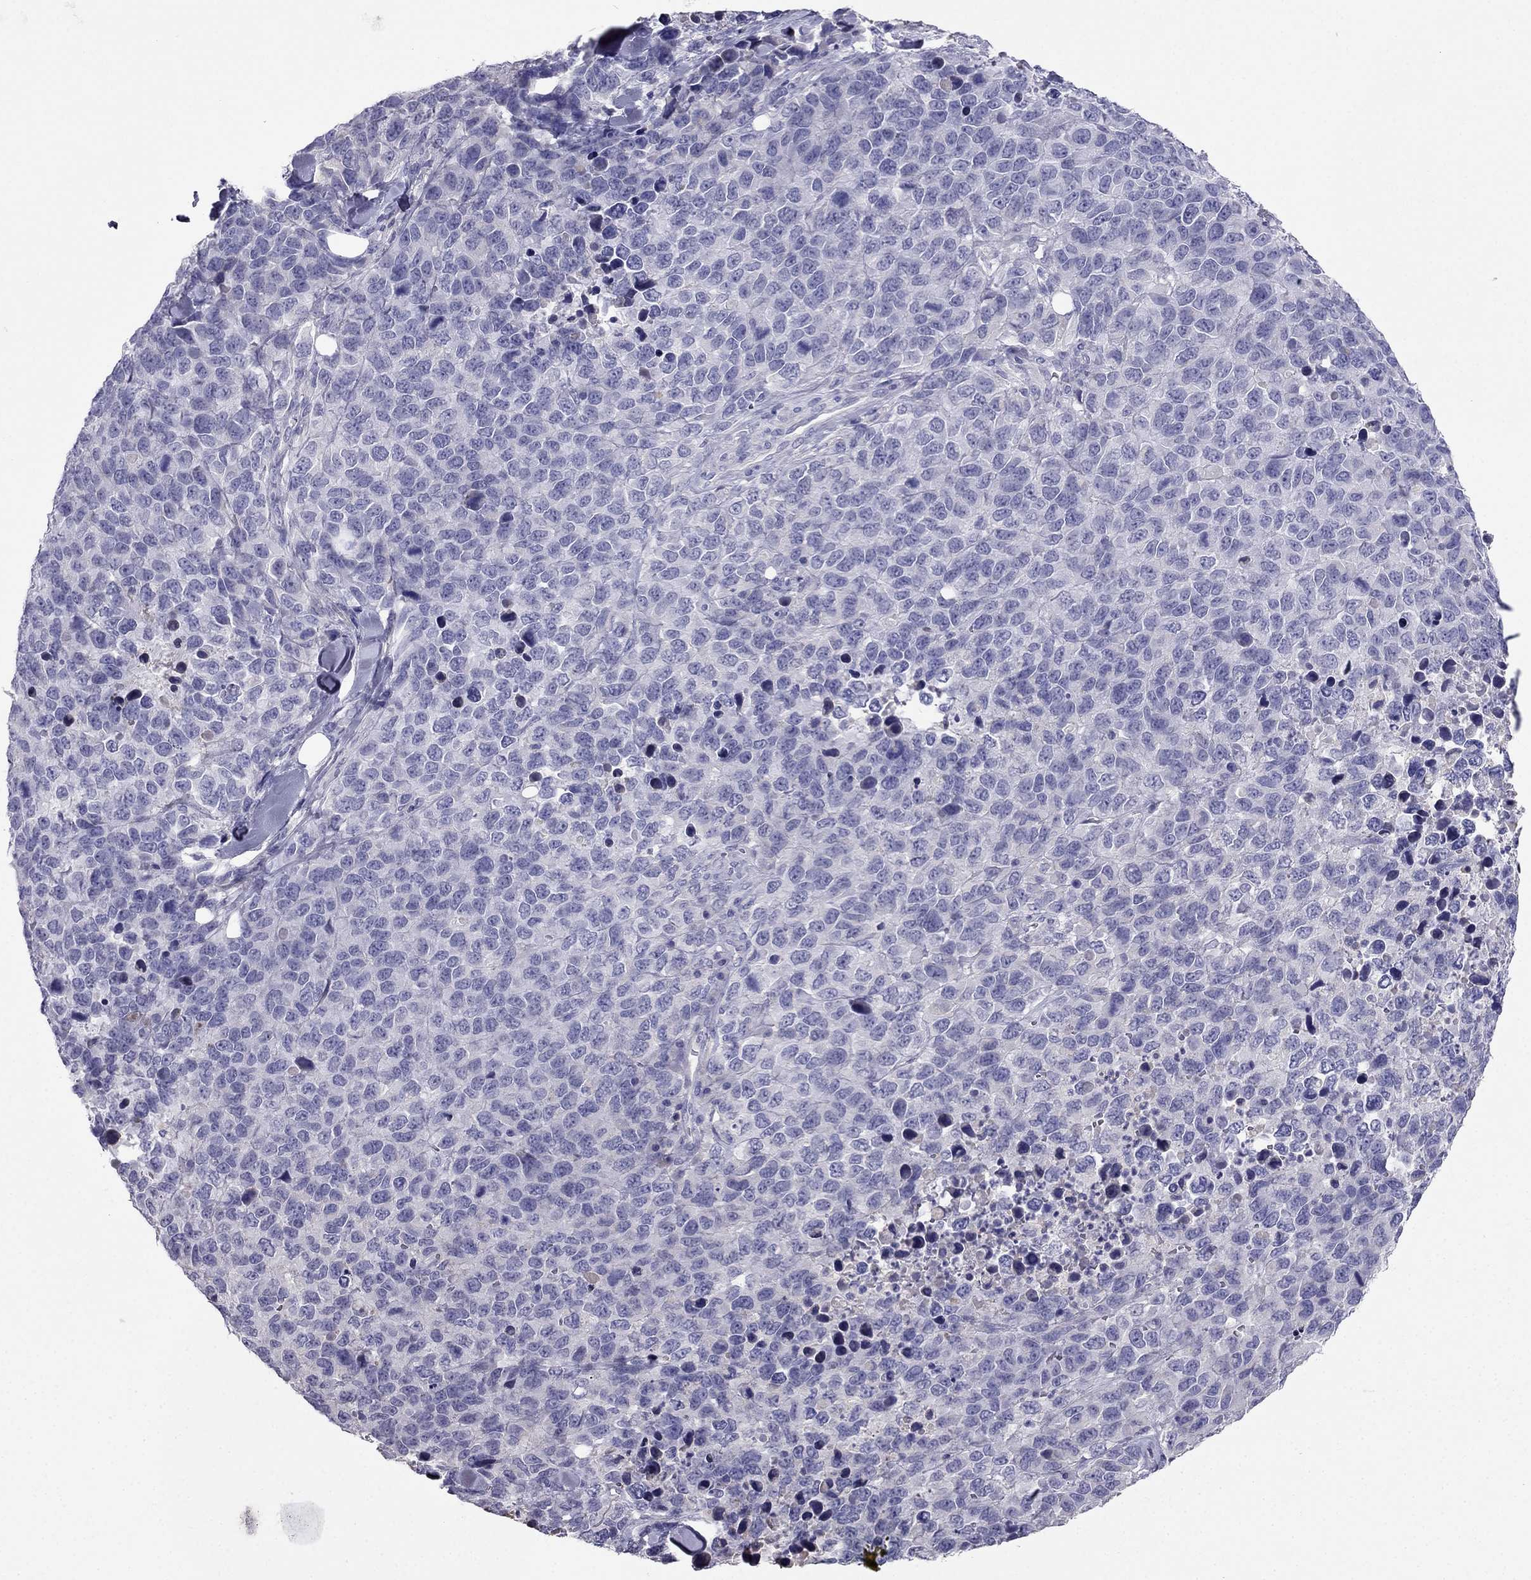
{"staining": {"intensity": "negative", "quantity": "none", "location": "none"}, "tissue": "melanoma", "cell_type": "Tumor cells", "image_type": "cancer", "snomed": [{"axis": "morphology", "description": "Malignant melanoma, Metastatic site"}, {"axis": "topography", "description": "Skin"}], "caption": "IHC of human malignant melanoma (metastatic site) exhibits no positivity in tumor cells.", "gene": "TBC1D21", "patient": {"sex": "male", "age": 84}}